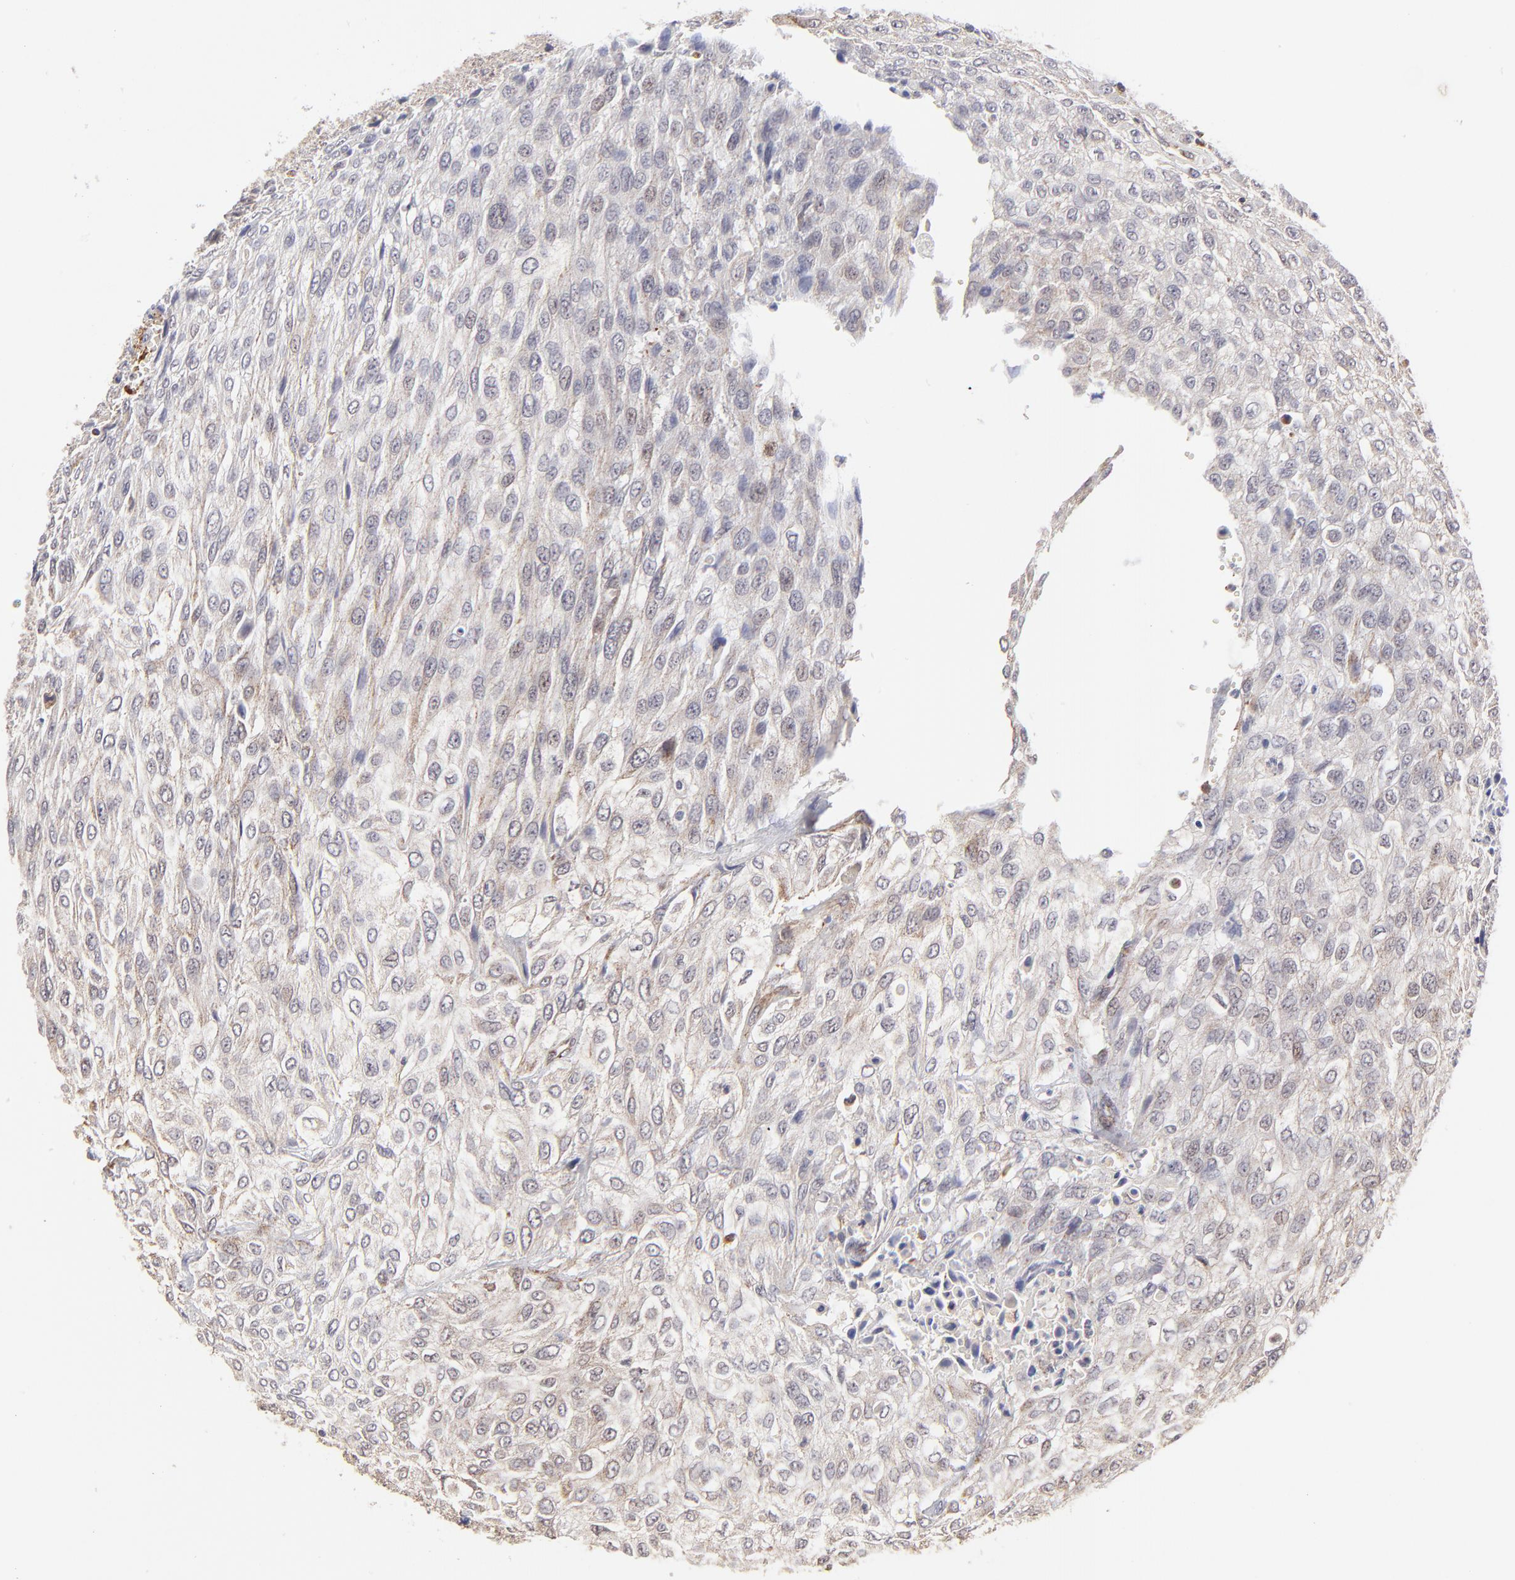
{"staining": {"intensity": "weak", "quantity": "<25%", "location": "cytoplasmic/membranous"}, "tissue": "urothelial cancer", "cell_type": "Tumor cells", "image_type": "cancer", "snomed": [{"axis": "morphology", "description": "Urothelial carcinoma, High grade"}, {"axis": "topography", "description": "Urinary bladder"}], "caption": "Tumor cells are negative for brown protein staining in urothelial cancer. (DAB (3,3'-diaminobenzidine) immunohistochemistry (IHC), high magnification).", "gene": "MAP2K7", "patient": {"sex": "male", "age": 57}}